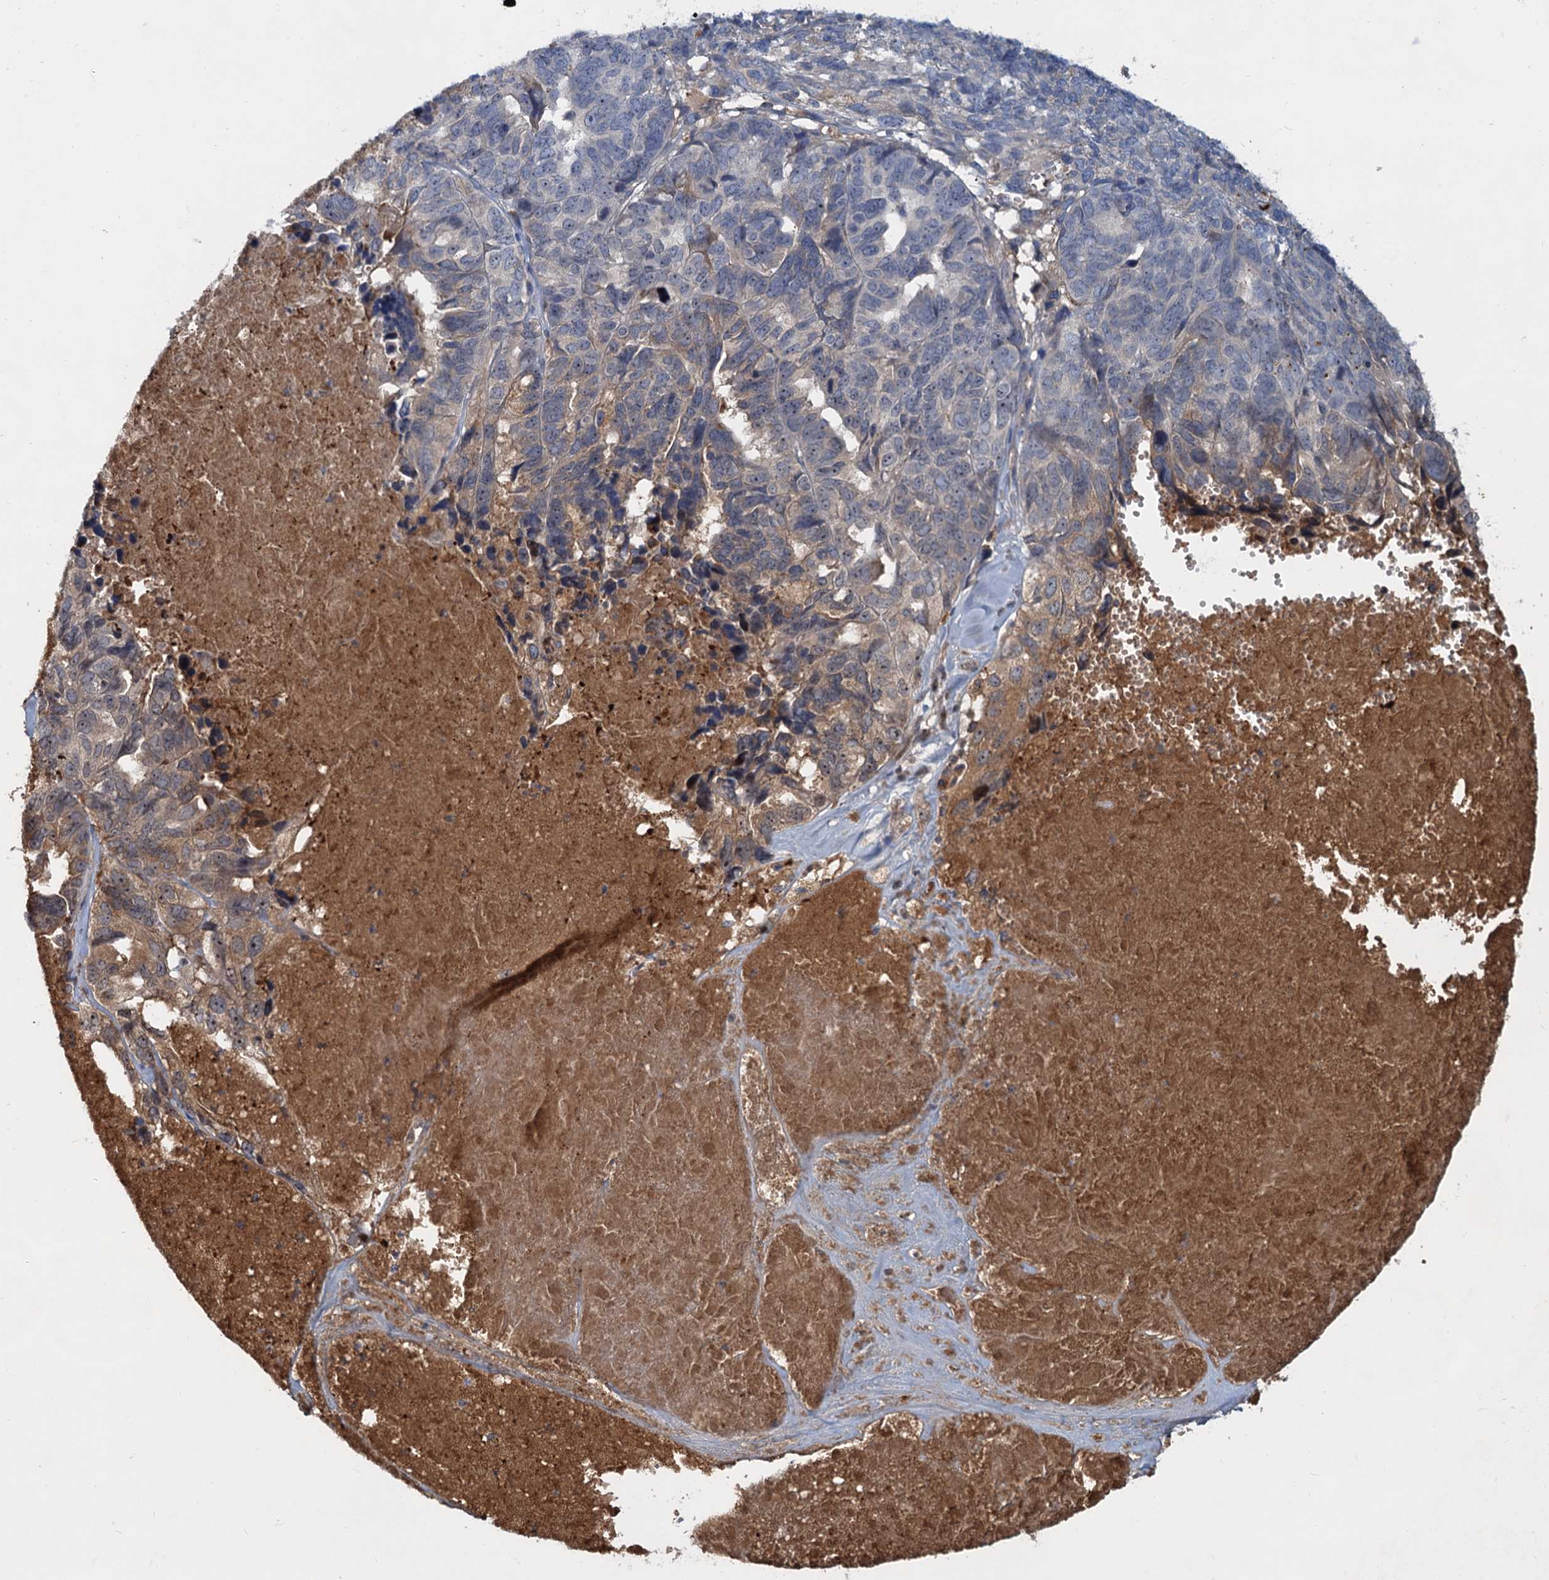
{"staining": {"intensity": "moderate", "quantity": "<25%", "location": "cytoplasmic/membranous"}, "tissue": "ovarian cancer", "cell_type": "Tumor cells", "image_type": "cancer", "snomed": [{"axis": "morphology", "description": "Cystadenocarcinoma, serous, NOS"}, {"axis": "topography", "description": "Ovary"}], "caption": "Tumor cells reveal low levels of moderate cytoplasmic/membranous staining in about <25% of cells in ovarian cancer.", "gene": "CHRD", "patient": {"sex": "female", "age": 79}}